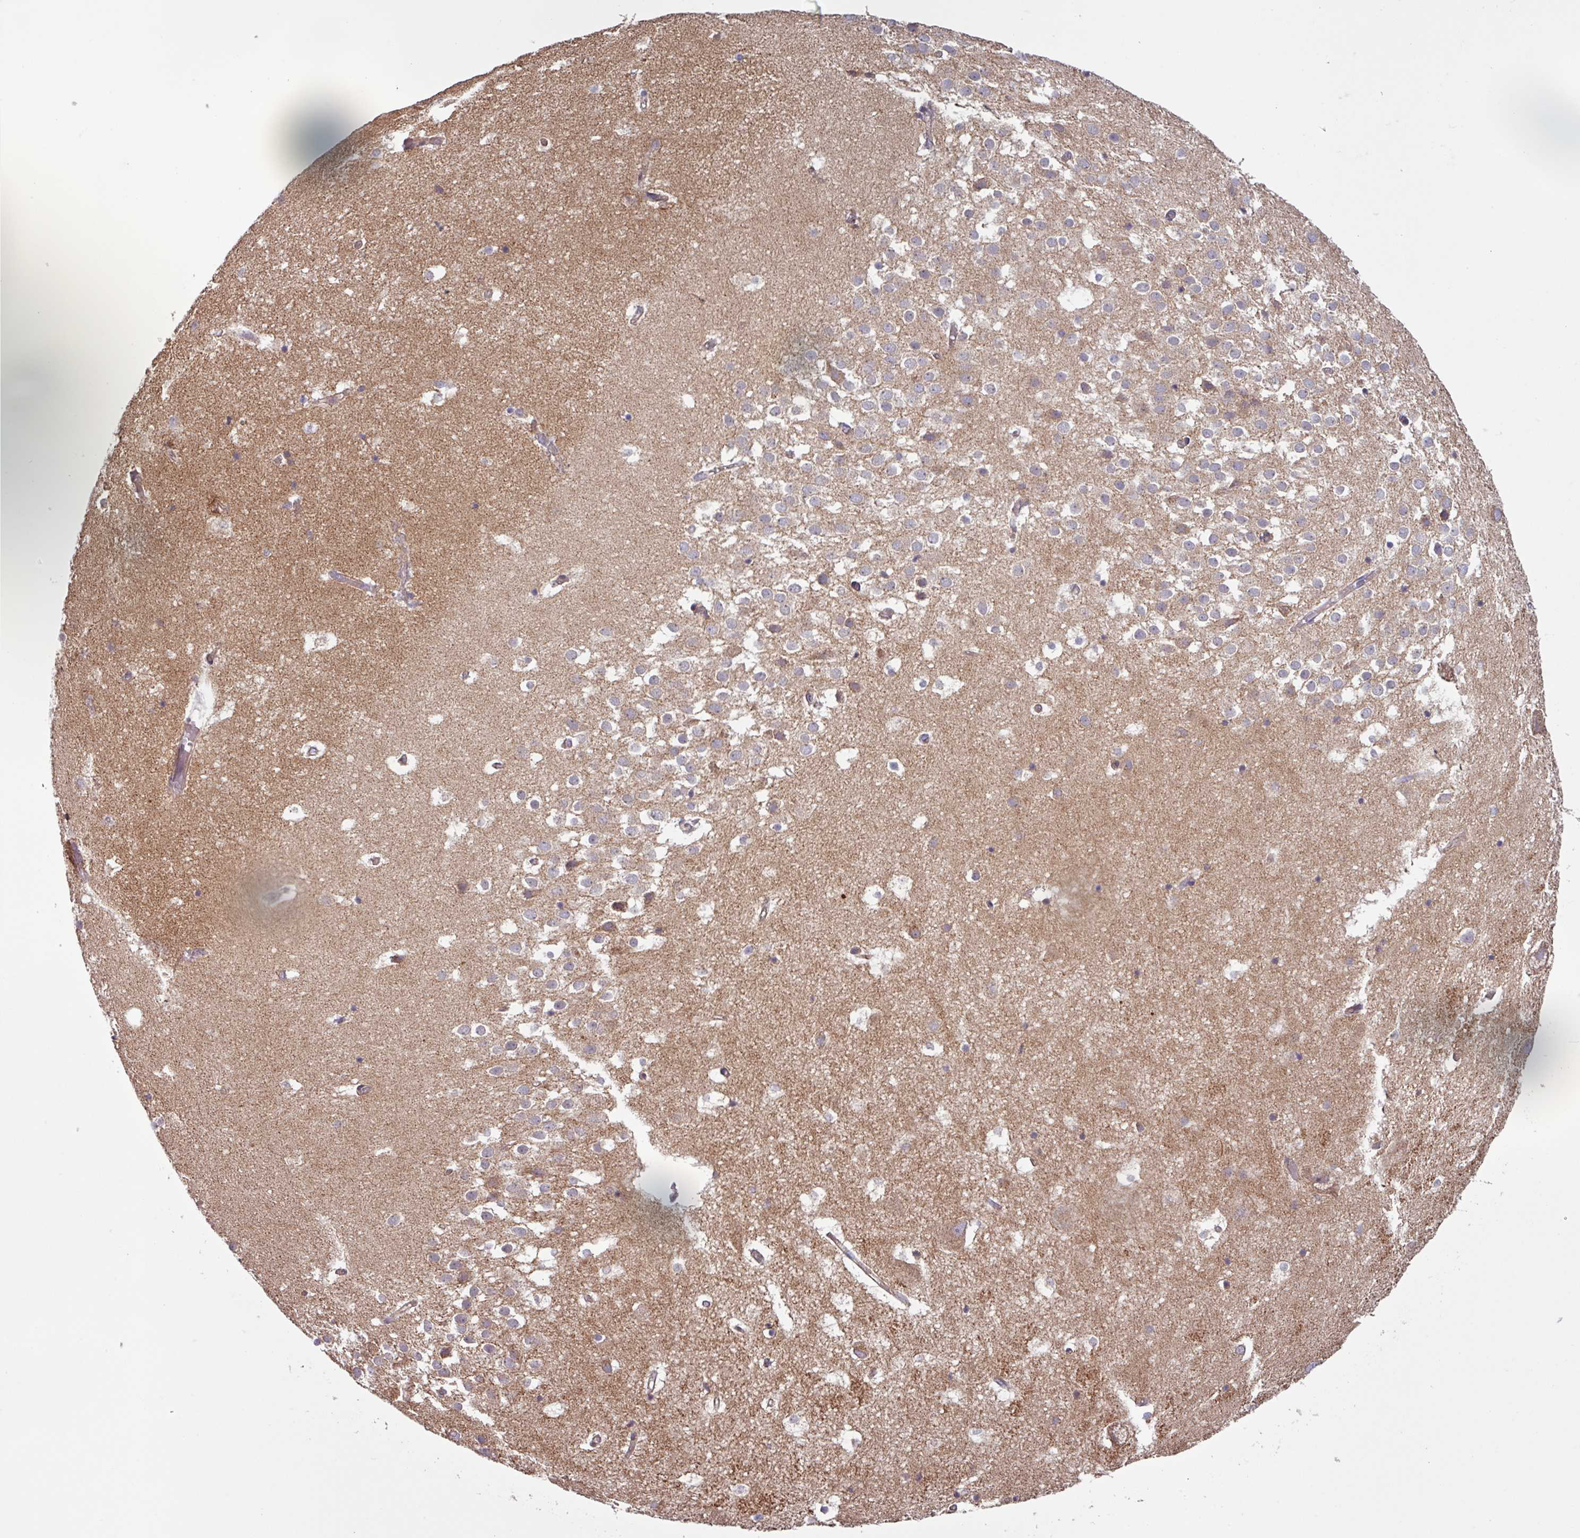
{"staining": {"intensity": "moderate", "quantity": "<25%", "location": "cytoplasmic/membranous"}, "tissue": "hippocampus", "cell_type": "Glial cells", "image_type": "normal", "snomed": [{"axis": "morphology", "description": "Normal tissue, NOS"}, {"axis": "topography", "description": "Hippocampus"}], "caption": "The image demonstrates a brown stain indicating the presence of a protein in the cytoplasmic/membranous of glial cells in hippocampus.", "gene": "PLEKHD1", "patient": {"sex": "female", "age": 52}}